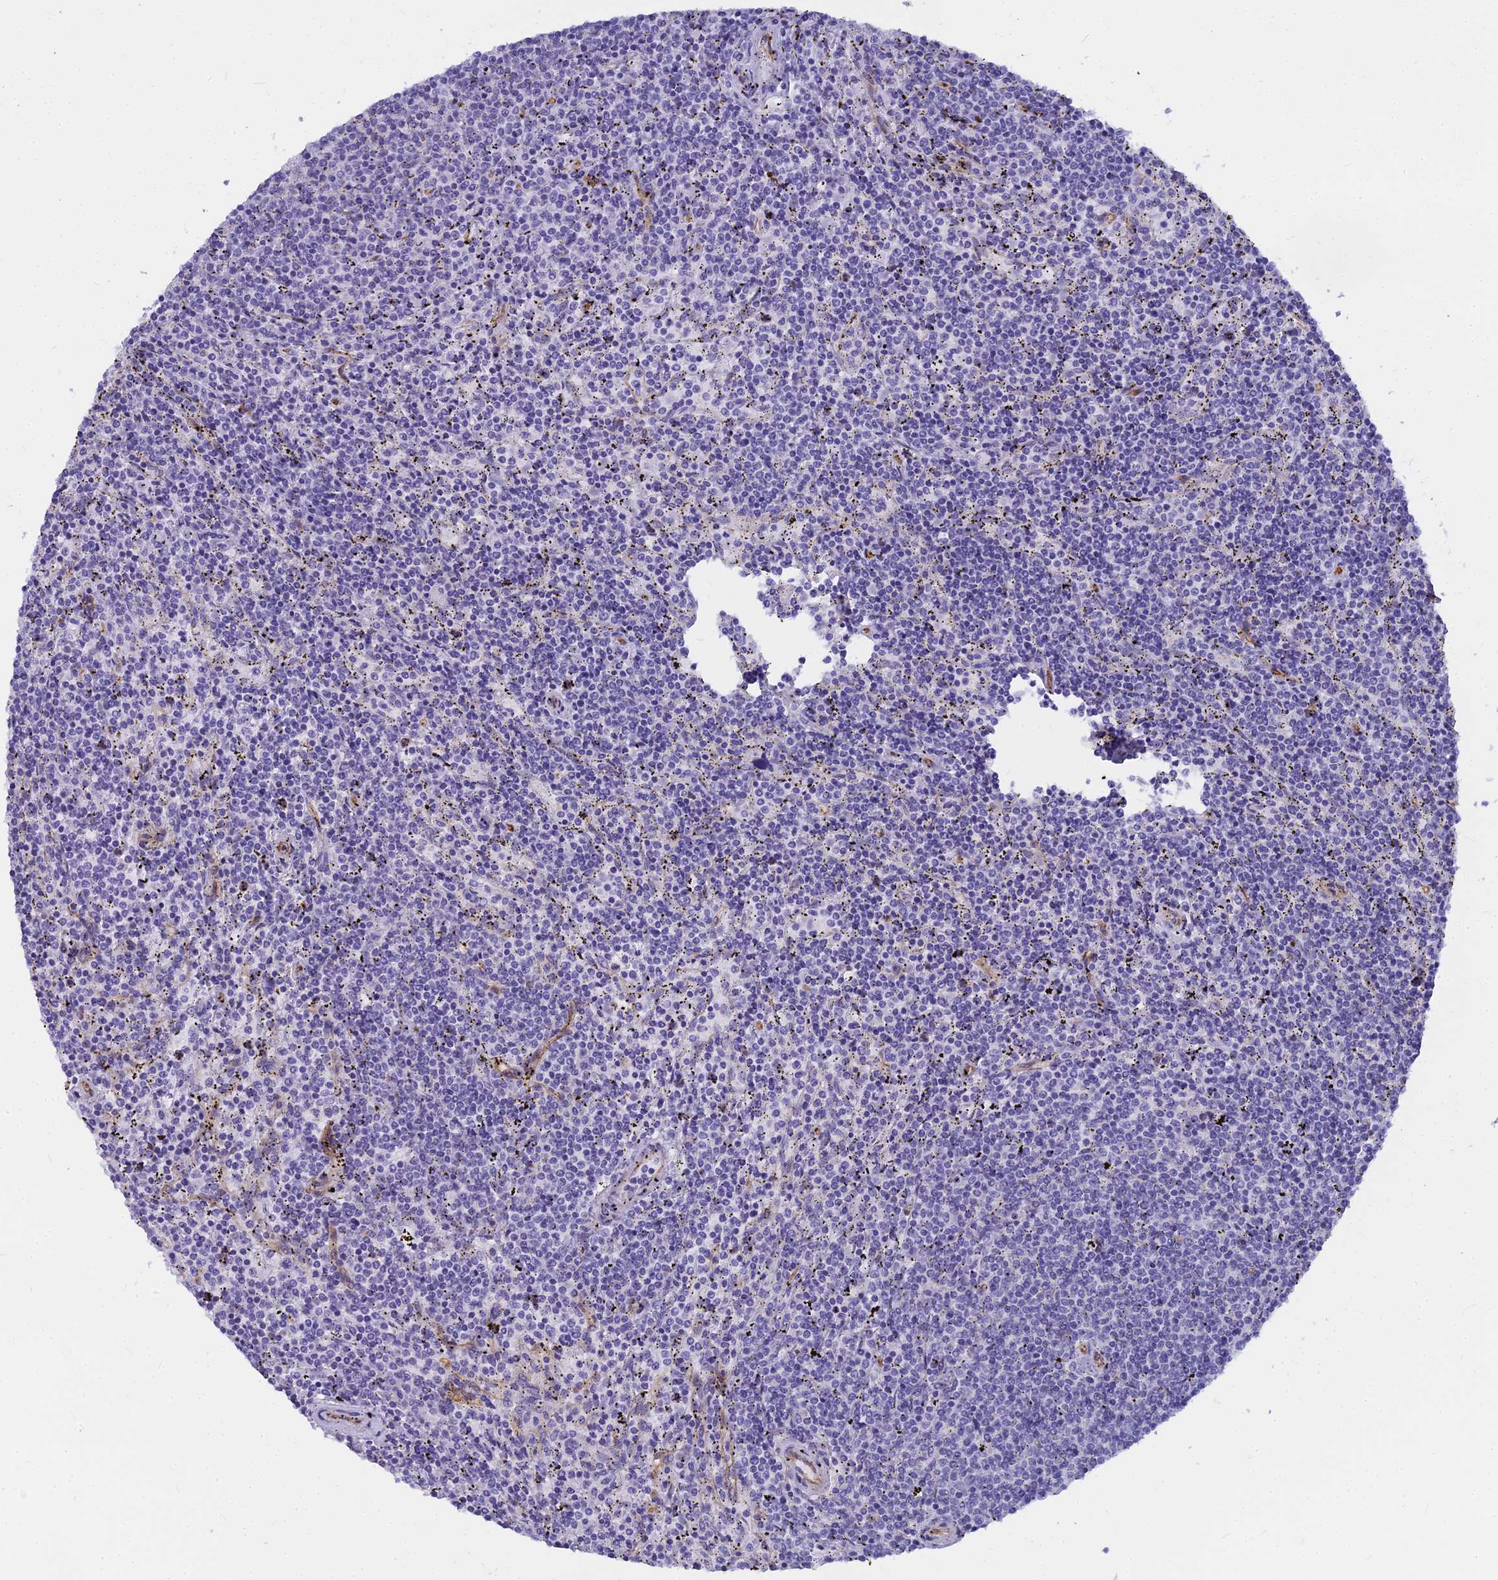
{"staining": {"intensity": "negative", "quantity": "none", "location": "none"}, "tissue": "lymphoma", "cell_type": "Tumor cells", "image_type": "cancer", "snomed": [{"axis": "morphology", "description": "Malignant lymphoma, non-Hodgkin's type, Low grade"}, {"axis": "topography", "description": "Spleen"}], "caption": "This is an immunohistochemistry (IHC) histopathology image of human lymphoma. There is no staining in tumor cells.", "gene": "EVI2A", "patient": {"sex": "female", "age": 50}}